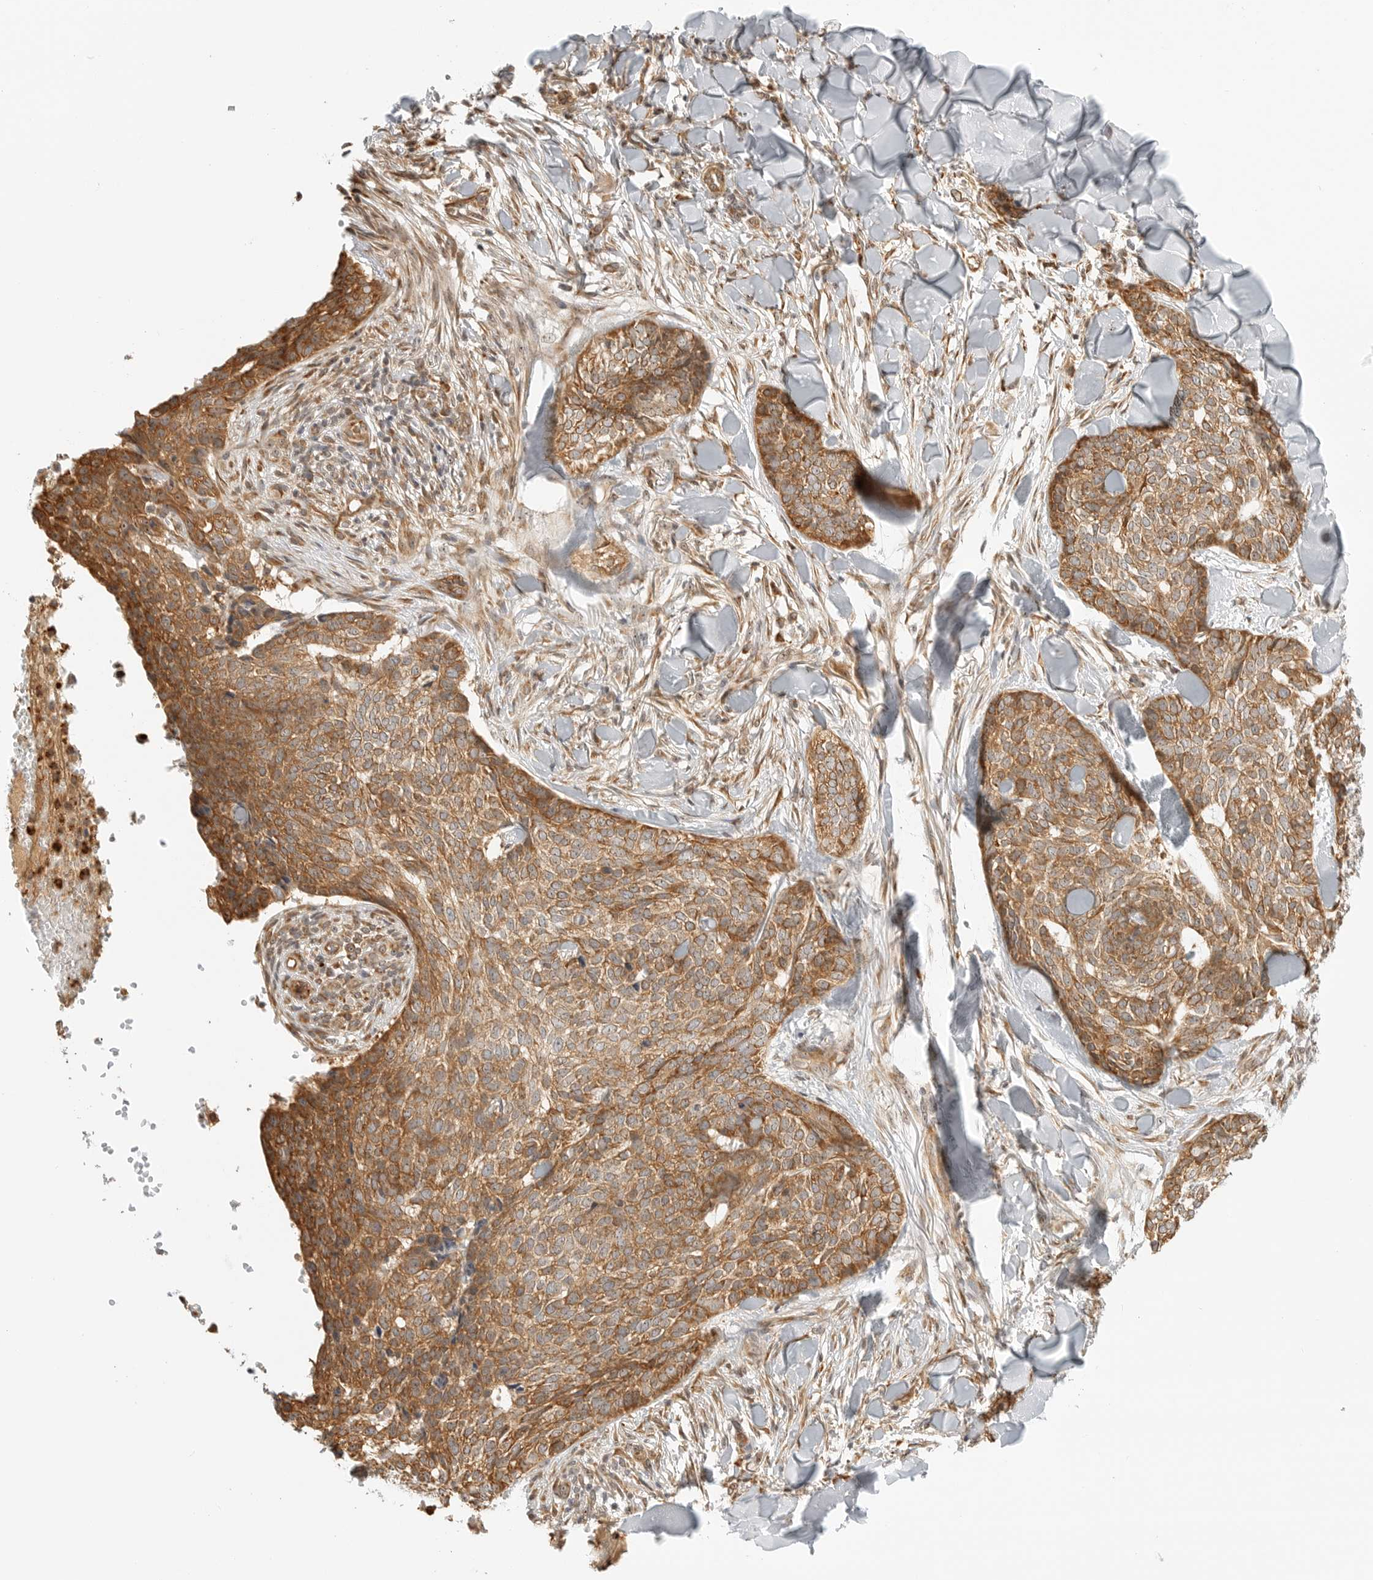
{"staining": {"intensity": "strong", "quantity": ">75%", "location": "cytoplasmic/membranous"}, "tissue": "skin cancer", "cell_type": "Tumor cells", "image_type": "cancer", "snomed": [{"axis": "morphology", "description": "Normal tissue, NOS"}, {"axis": "morphology", "description": "Basal cell carcinoma"}, {"axis": "topography", "description": "Skin"}], "caption": "The micrograph displays a brown stain indicating the presence of a protein in the cytoplasmic/membranous of tumor cells in skin basal cell carcinoma. Immunohistochemistry stains the protein of interest in brown and the nuclei are stained blue.", "gene": "DSCC1", "patient": {"sex": "male", "age": 67}}